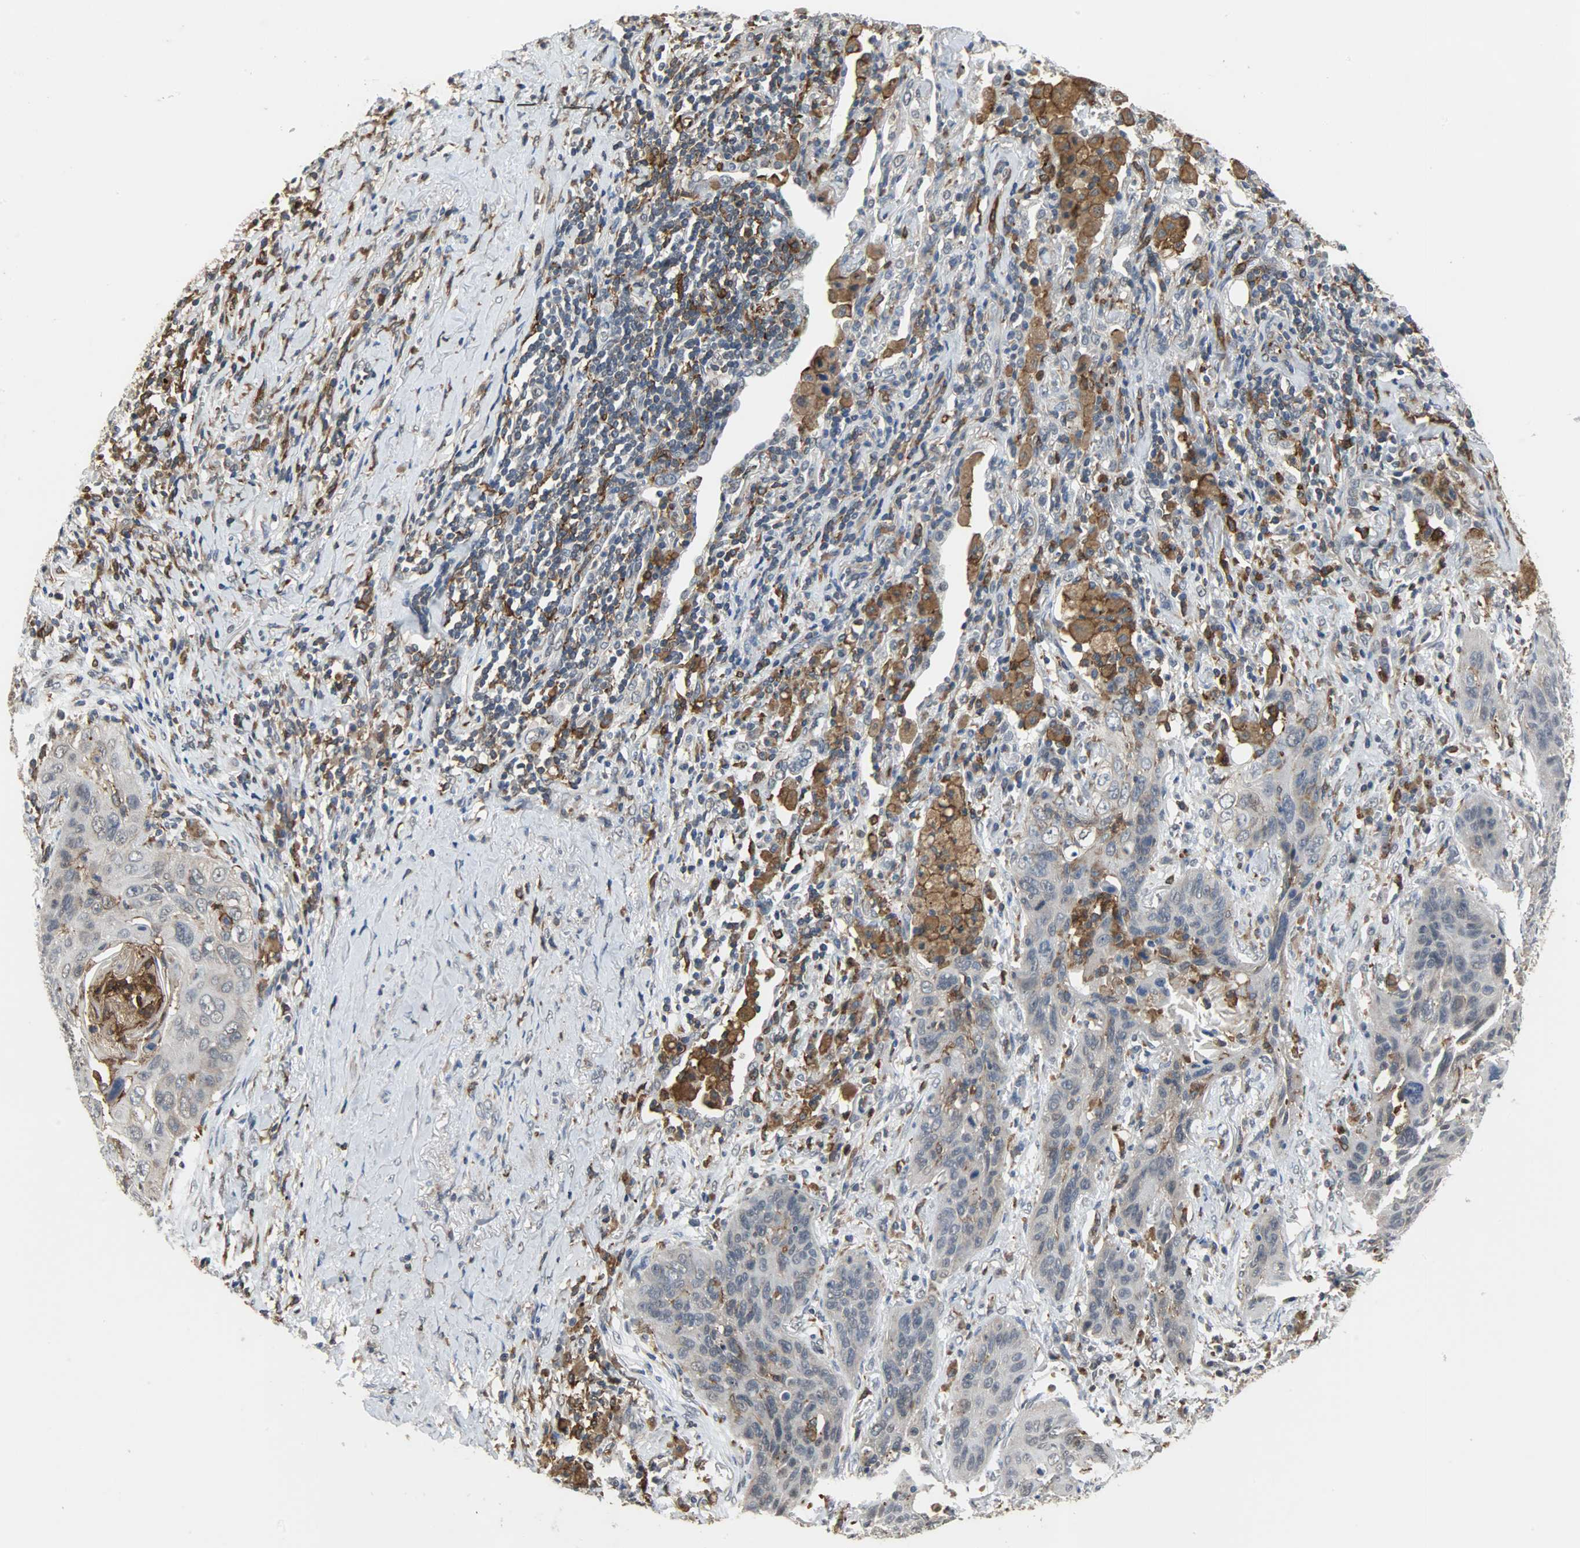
{"staining": {"intensity": "weak", "quantity": "<25%", "location": "cytoplasmic/membranous"}, "tissue": "lung cancer", "cell_type": "Tumor cells", "image_type": "cancer", "snomed": [{"axis": "morphology", "description": "Squamous cell carcinoma, NOS"}, {"axis": "topography", "description": "Lung"}], "caption": "The histopathology image reveals no significant positivity in tumor cells of lung squamous cell carcinoma.", "gene": "SKAP2", "patient": {"sex": "female", "age": 67}}